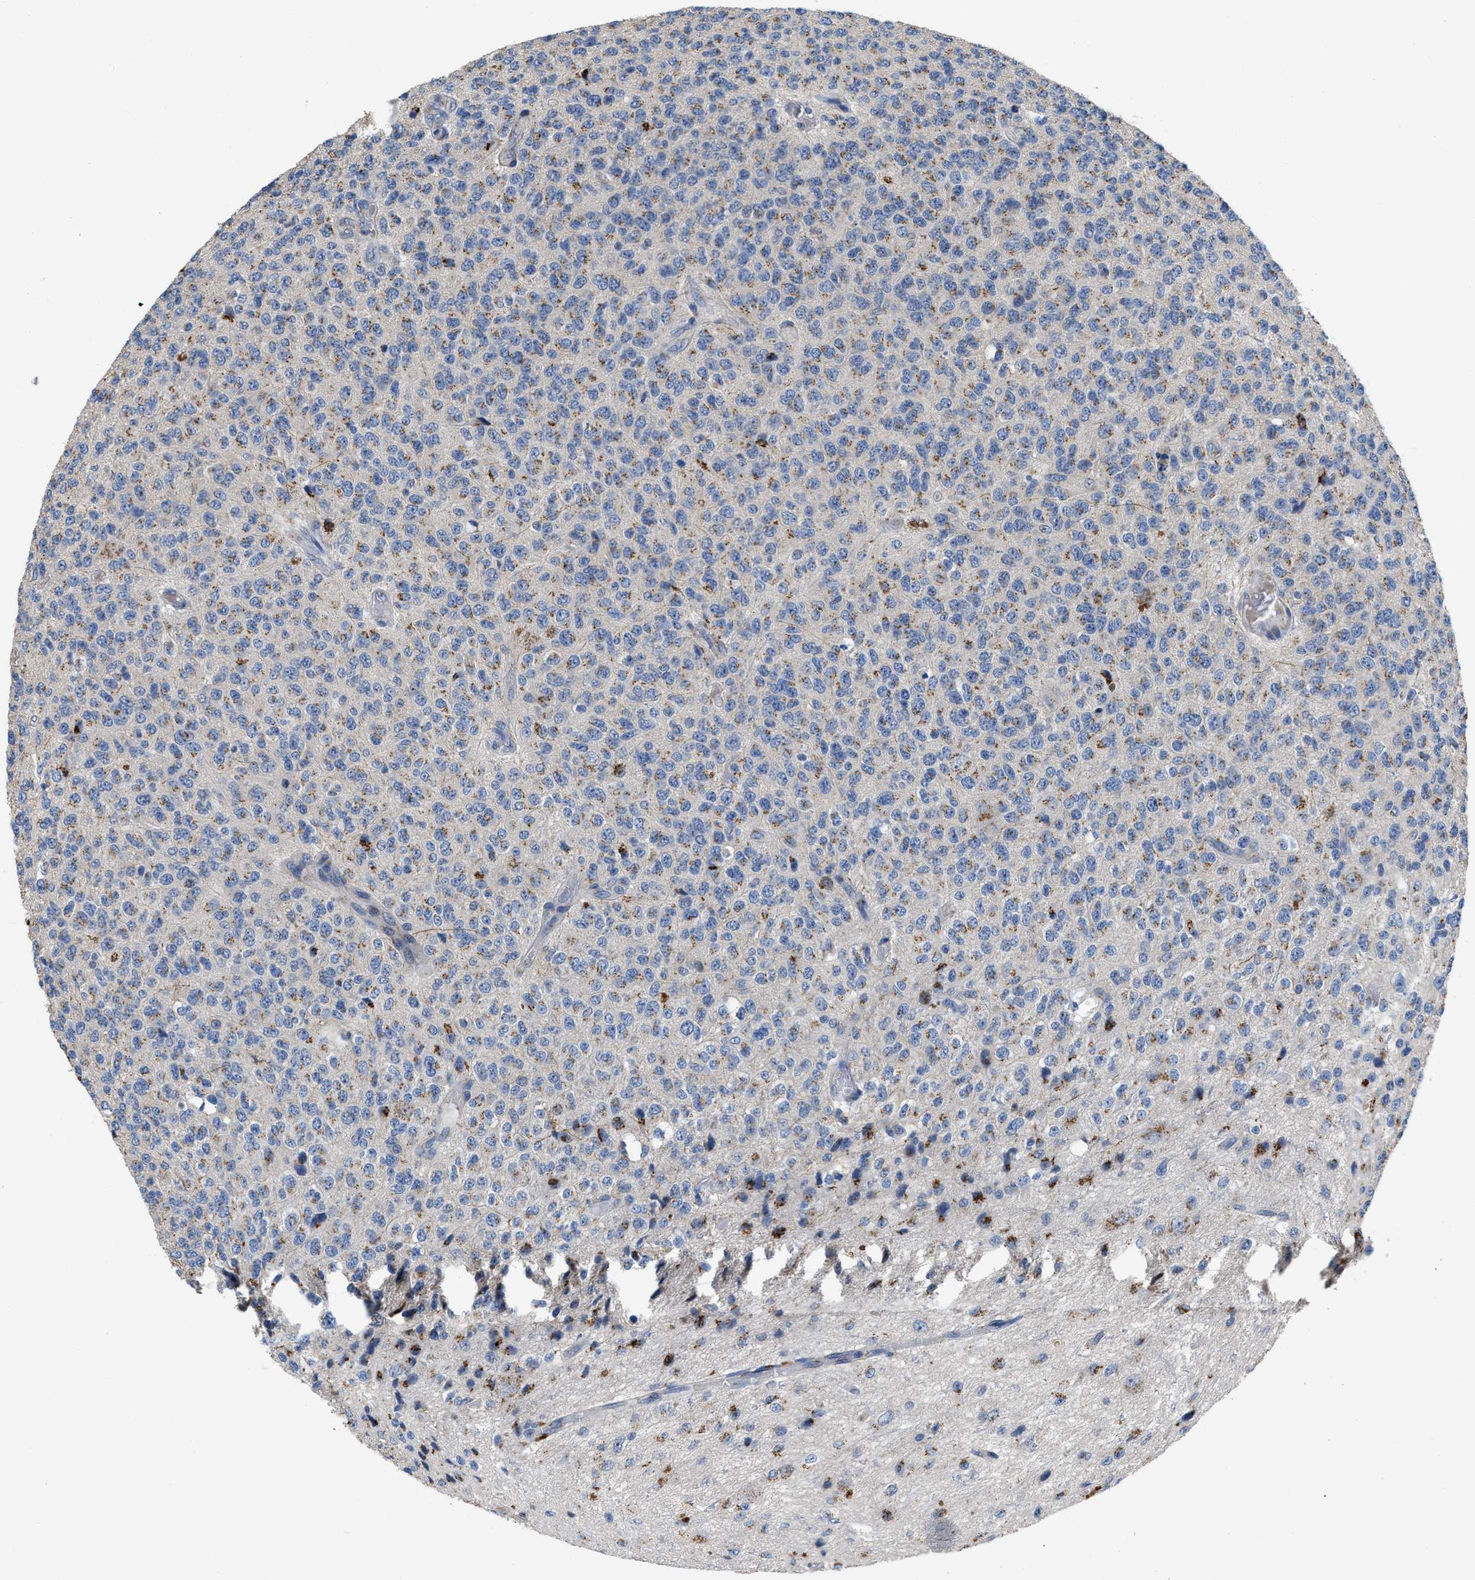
{"staining": {"intensity": "weak", "quantity": ">75%", "location": "cytoplasmic/membranous"}, "tissue": "glioma", "cell_type": "Tumor cells", "image_type": "cancer", "snomed": [{"axis": "morphology", "description": "Glioma, malignant, High grade"}, {"axis": "topography", "description": "pancreas cauda"}], "caption": "A low amount of weak cytoplasmic/membranous expression is identified in about >75% of tumor cells in glioma tissue.", "gene": "SIK2", "patient": {"sex": "male", "age": 60}}